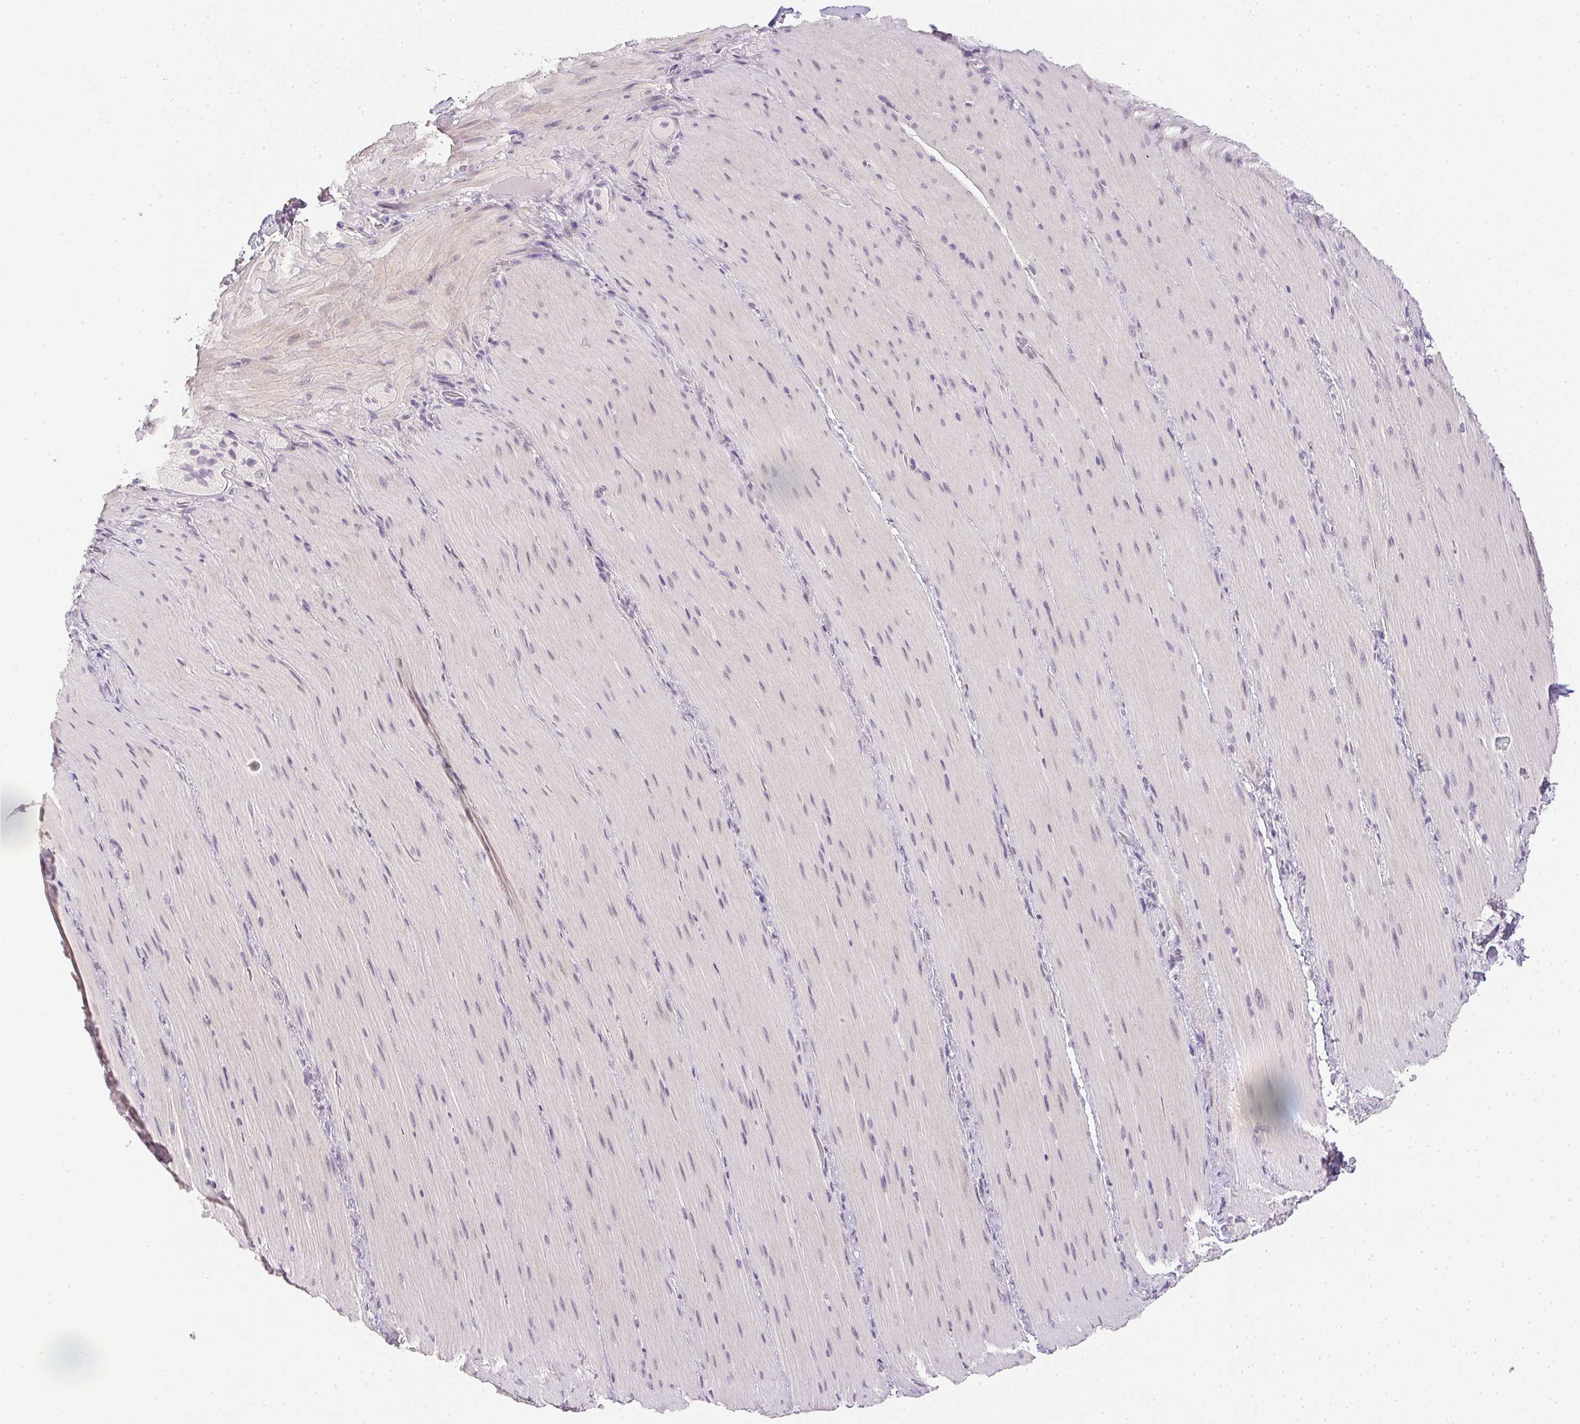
{"staining": {"intensity": "negative", "quantity": "none", "location": "none"}, "tissue": "smooth muscle", "cell_type": "Smooth muscle cells", "image_type": "normal", "snomed": [{"axis": "morphology", "description": "Normal tissue, NOS"}, {"axis": "topography", "description": "Smooth muscle"}, {"axis": "topography", "description": "Colon"}], "caption": "Immunohistochemical staining of normal smooth muscle demonstrates no significant staining in smooth muscle cells.", "gene": "PPY", "patient": {"sex": "male", "age": 73}}